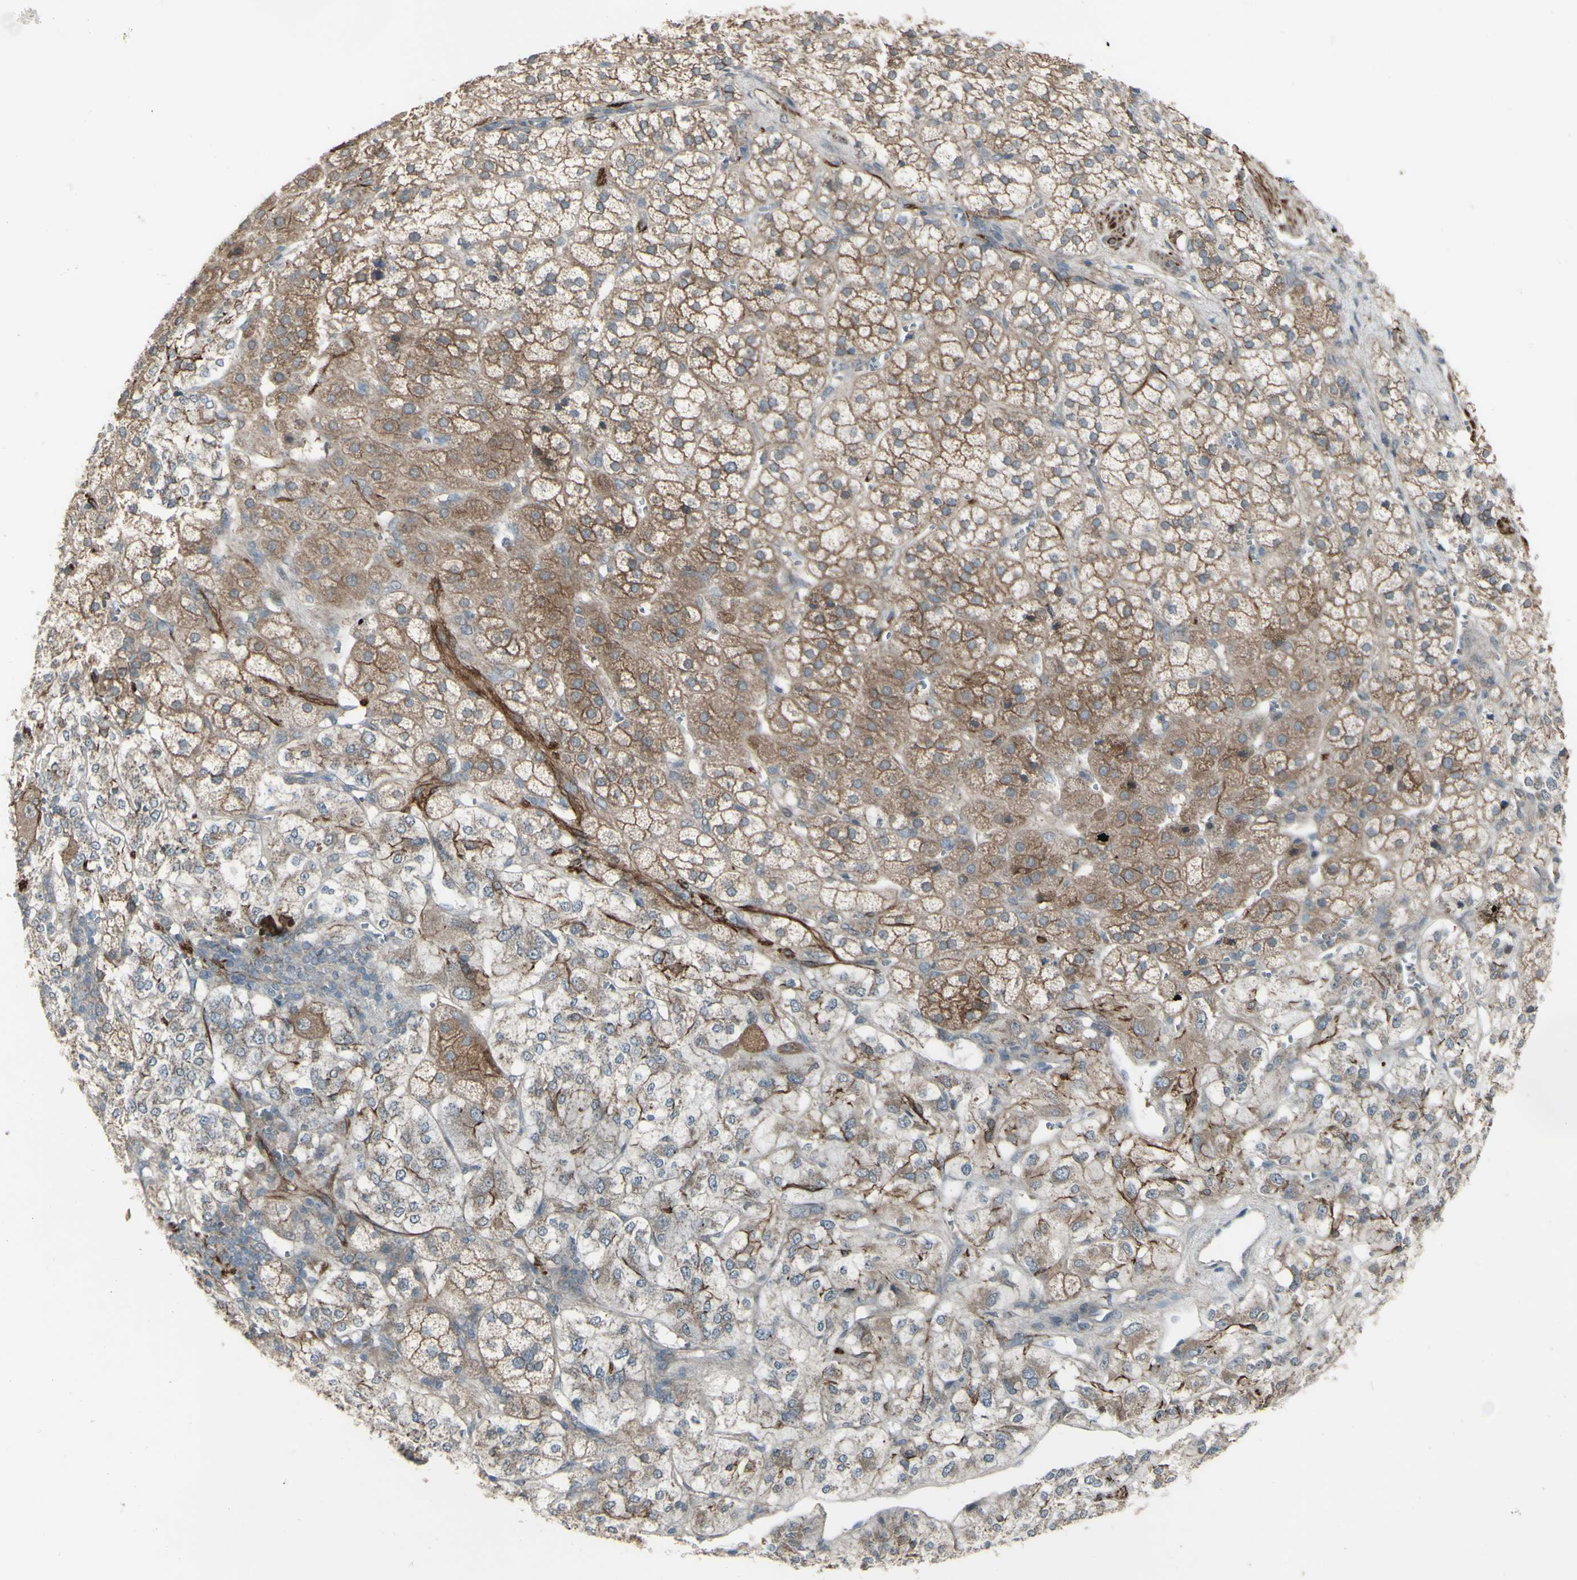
{"staining": {"intensity": "moderate", "quantity": ">75%", "location": "cytoplasmic/membranous"}, "tissue": "adrenal gland", "cell_type": "Glandular cells", "image_type": "normal", "snomed": [{"axis": "morphology", "description": "Normal tissue, NOS"}, {"axis": "topography", "description": "Adrenal gland"}], "caption": "This photomicrograph exhibits IHC staining of unremarkable adrenal gland, with medium moderate cytoplasmic/membranous staining in about >75% of glandular cells.", "gene": "GRAMD1B", "patient": {"sex": "male", "age": 56}}